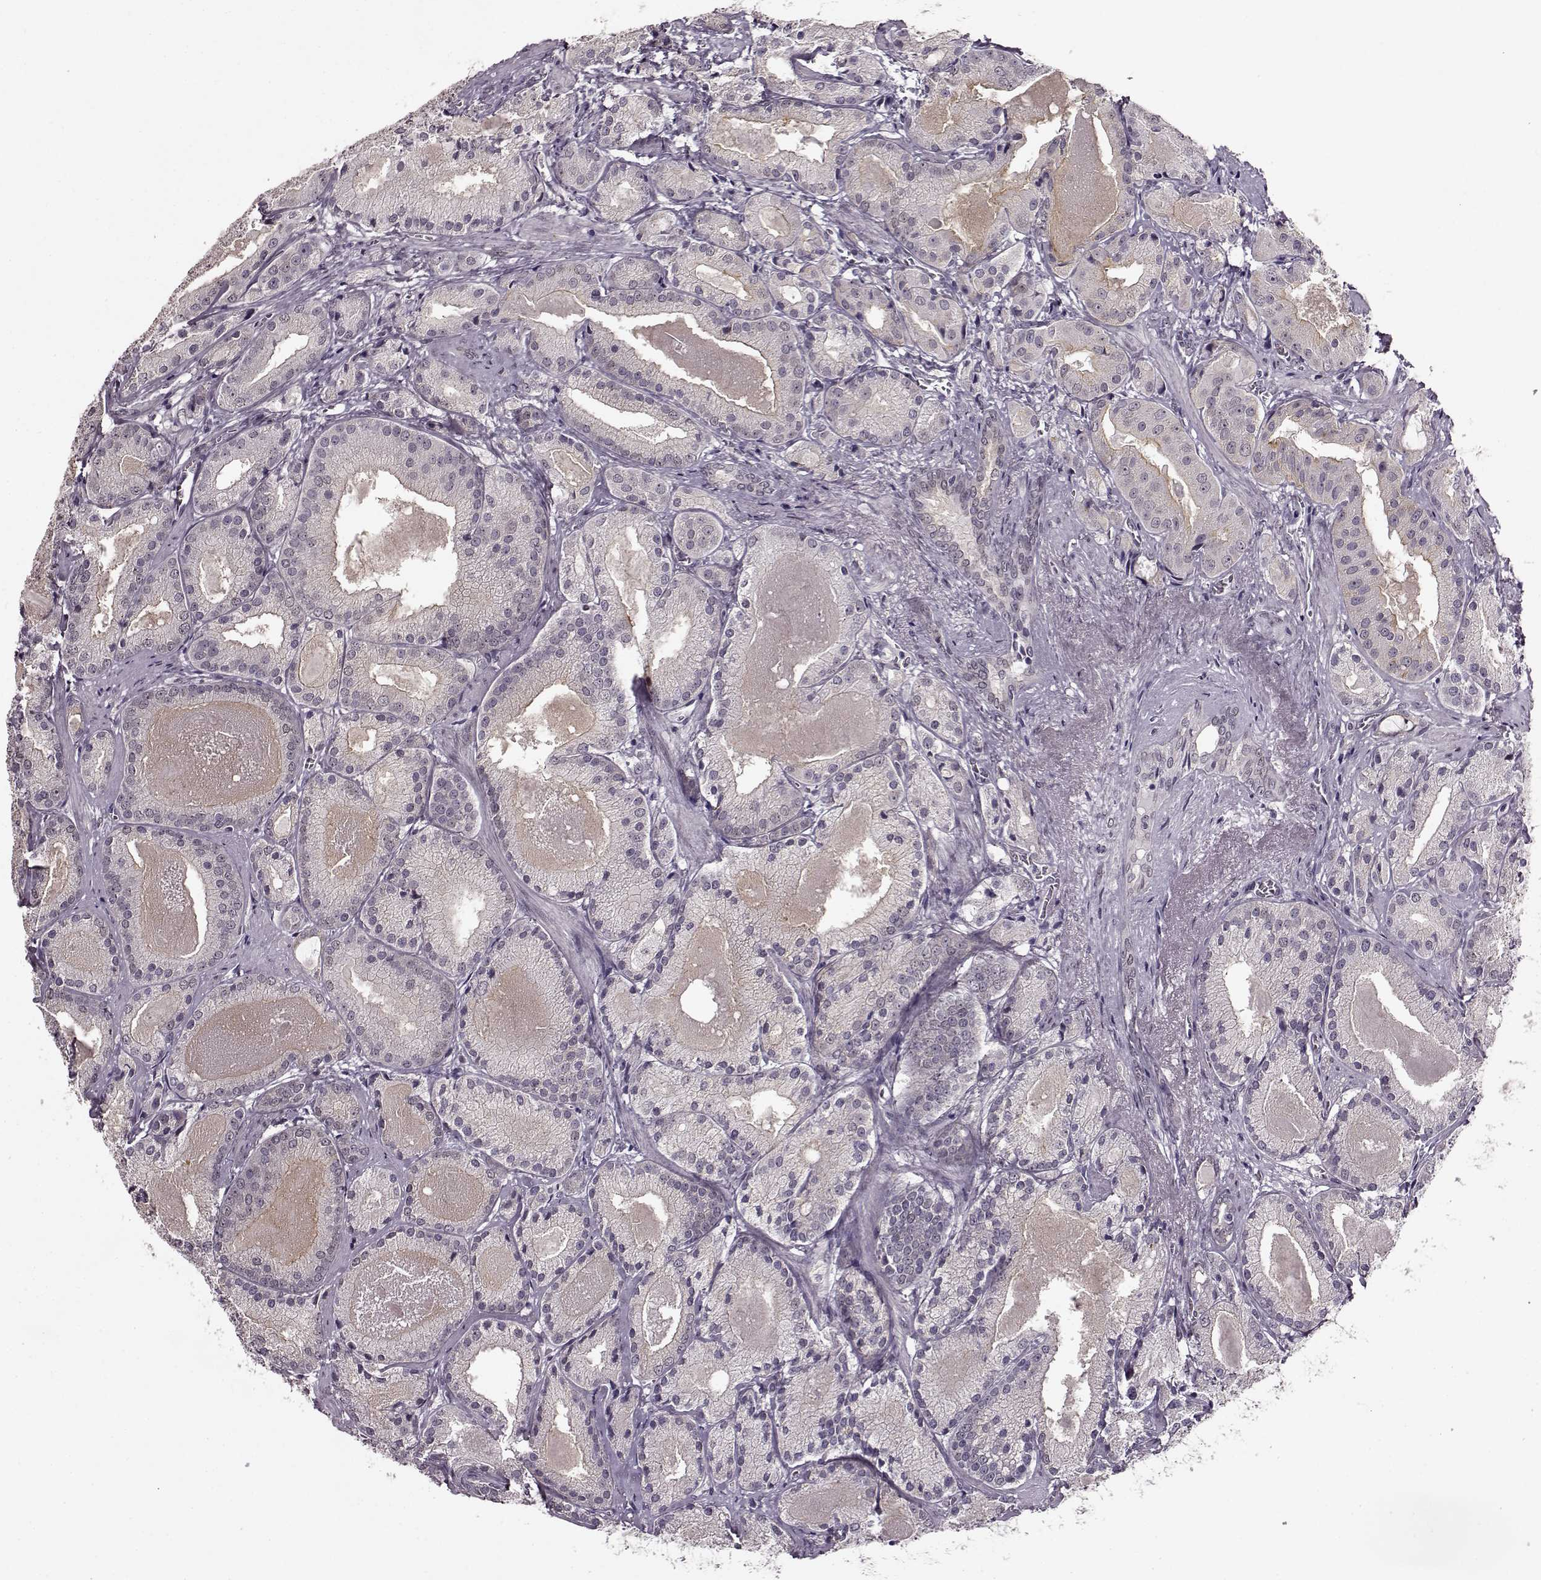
{"staining": {"intensity": "negative", "quantity": "none", "location": "none"}, "tissue": "prostate cancer", "cell_type": "Tumor cells", "image_type": "cancer", "snomed": [{"axis": "morphology", "description": "Adenocarcinoma, High grade"}, {"axis": "topography", "description": "Prostate"}], "caption": "Tumor cells show no significant positivity in prostate high-grade adenocarcinoma. The staining is performed using DAB (3,3'-diaminobenzidine) brown chromogen with nuclei counter-stained in using hematoxylin.", "gene": "STX1B", "patient": {"sex": "male", "age": 66}}